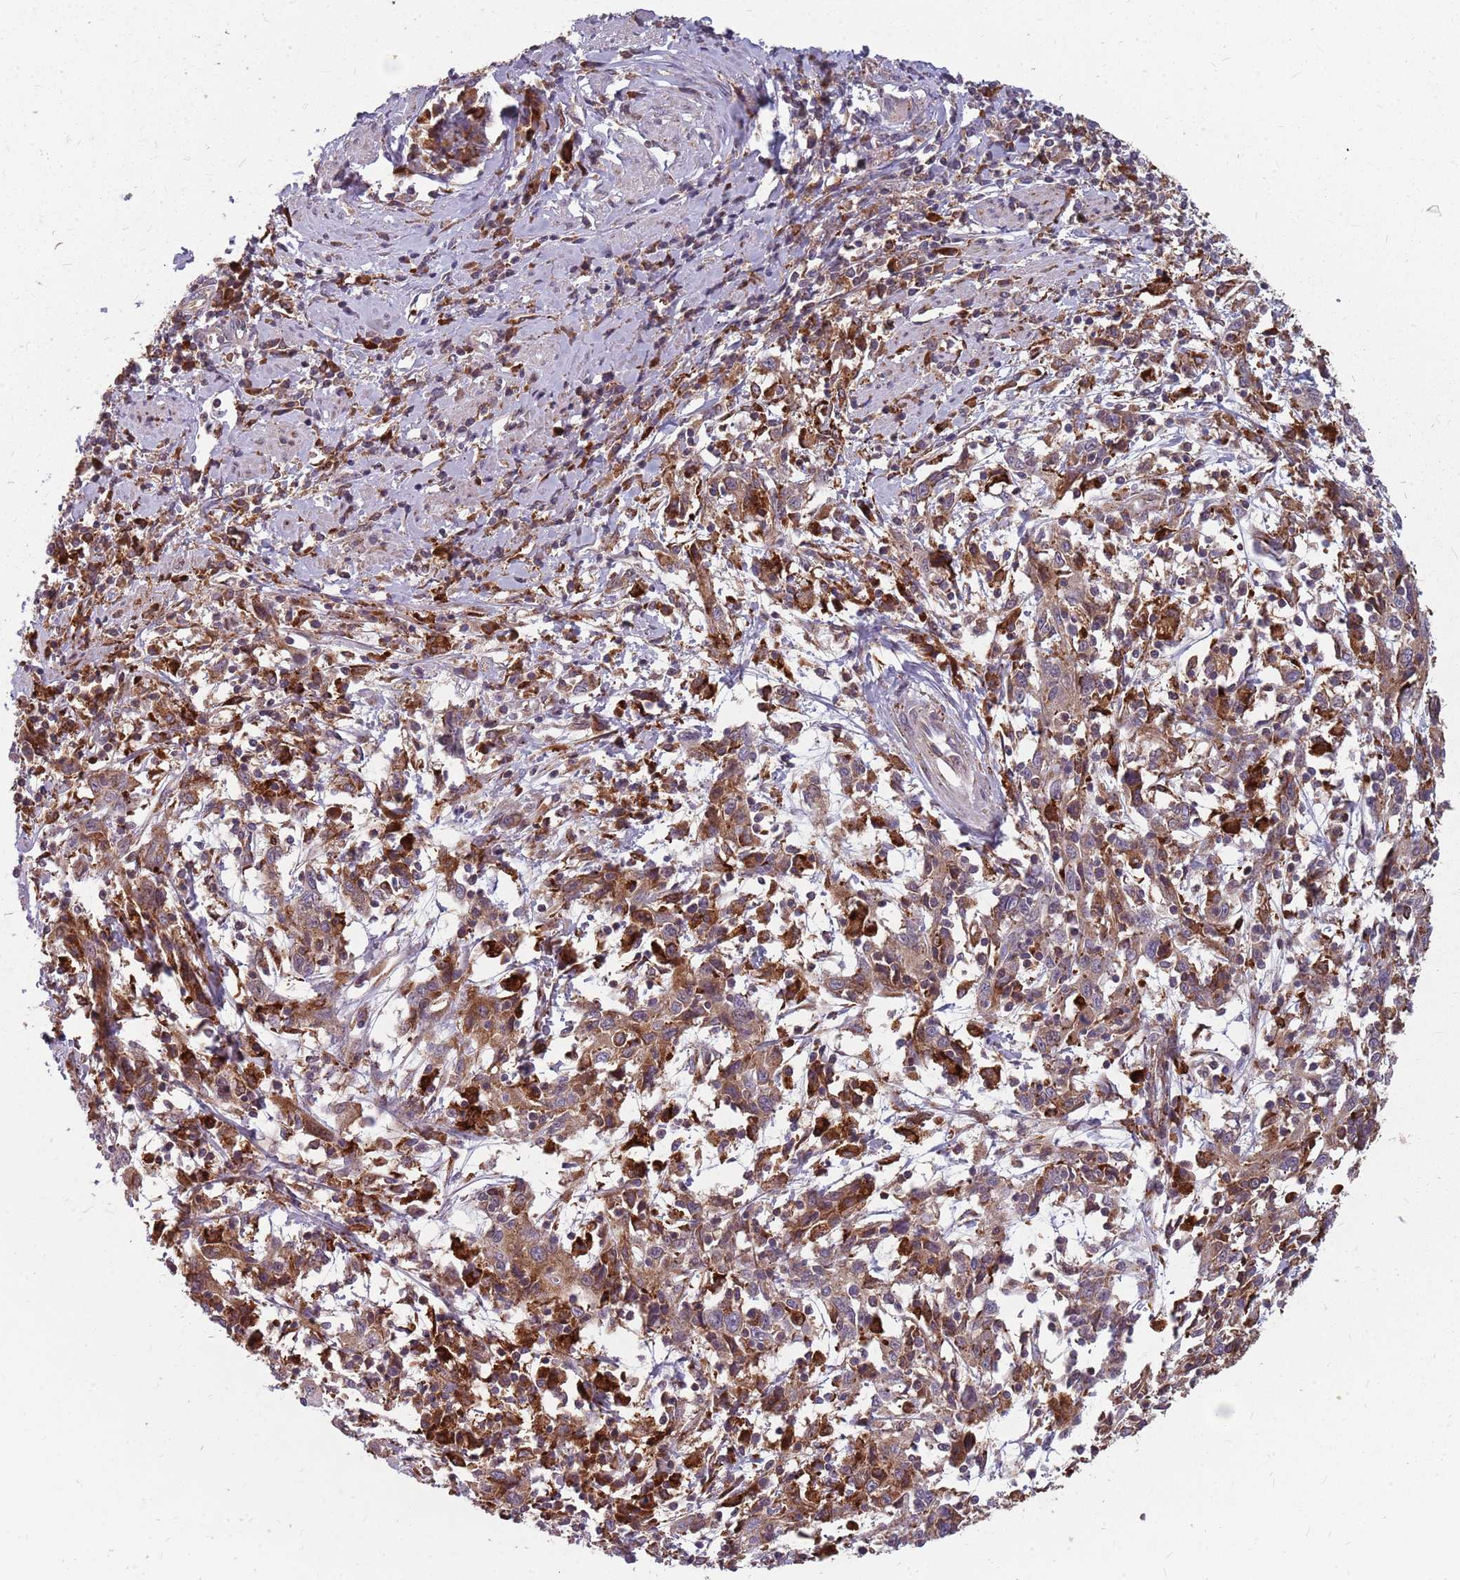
{"staining": {"intensity": "moderate", "quantity": ">75%", "location": "cytoplasmic/membranous"}, "tissue": "cervical cancer", "cell_type": "Tumor cells", "image_type": "cancer", "snomed": [{"axis": "morphology", "description": "Squamous cell carcinoma, NOS"}, {"axis": "topography", "description": "Cervix"}], "caption": "A micrograph showing moderate cytoplasmic/membranous expression in approximately >75% of tumor cells in squamous cell carcinoma (cervical), as visualized by brown immunohistochemical staining.", "gene": "NME4", "patient": {"sex": "female", "age": 46}}